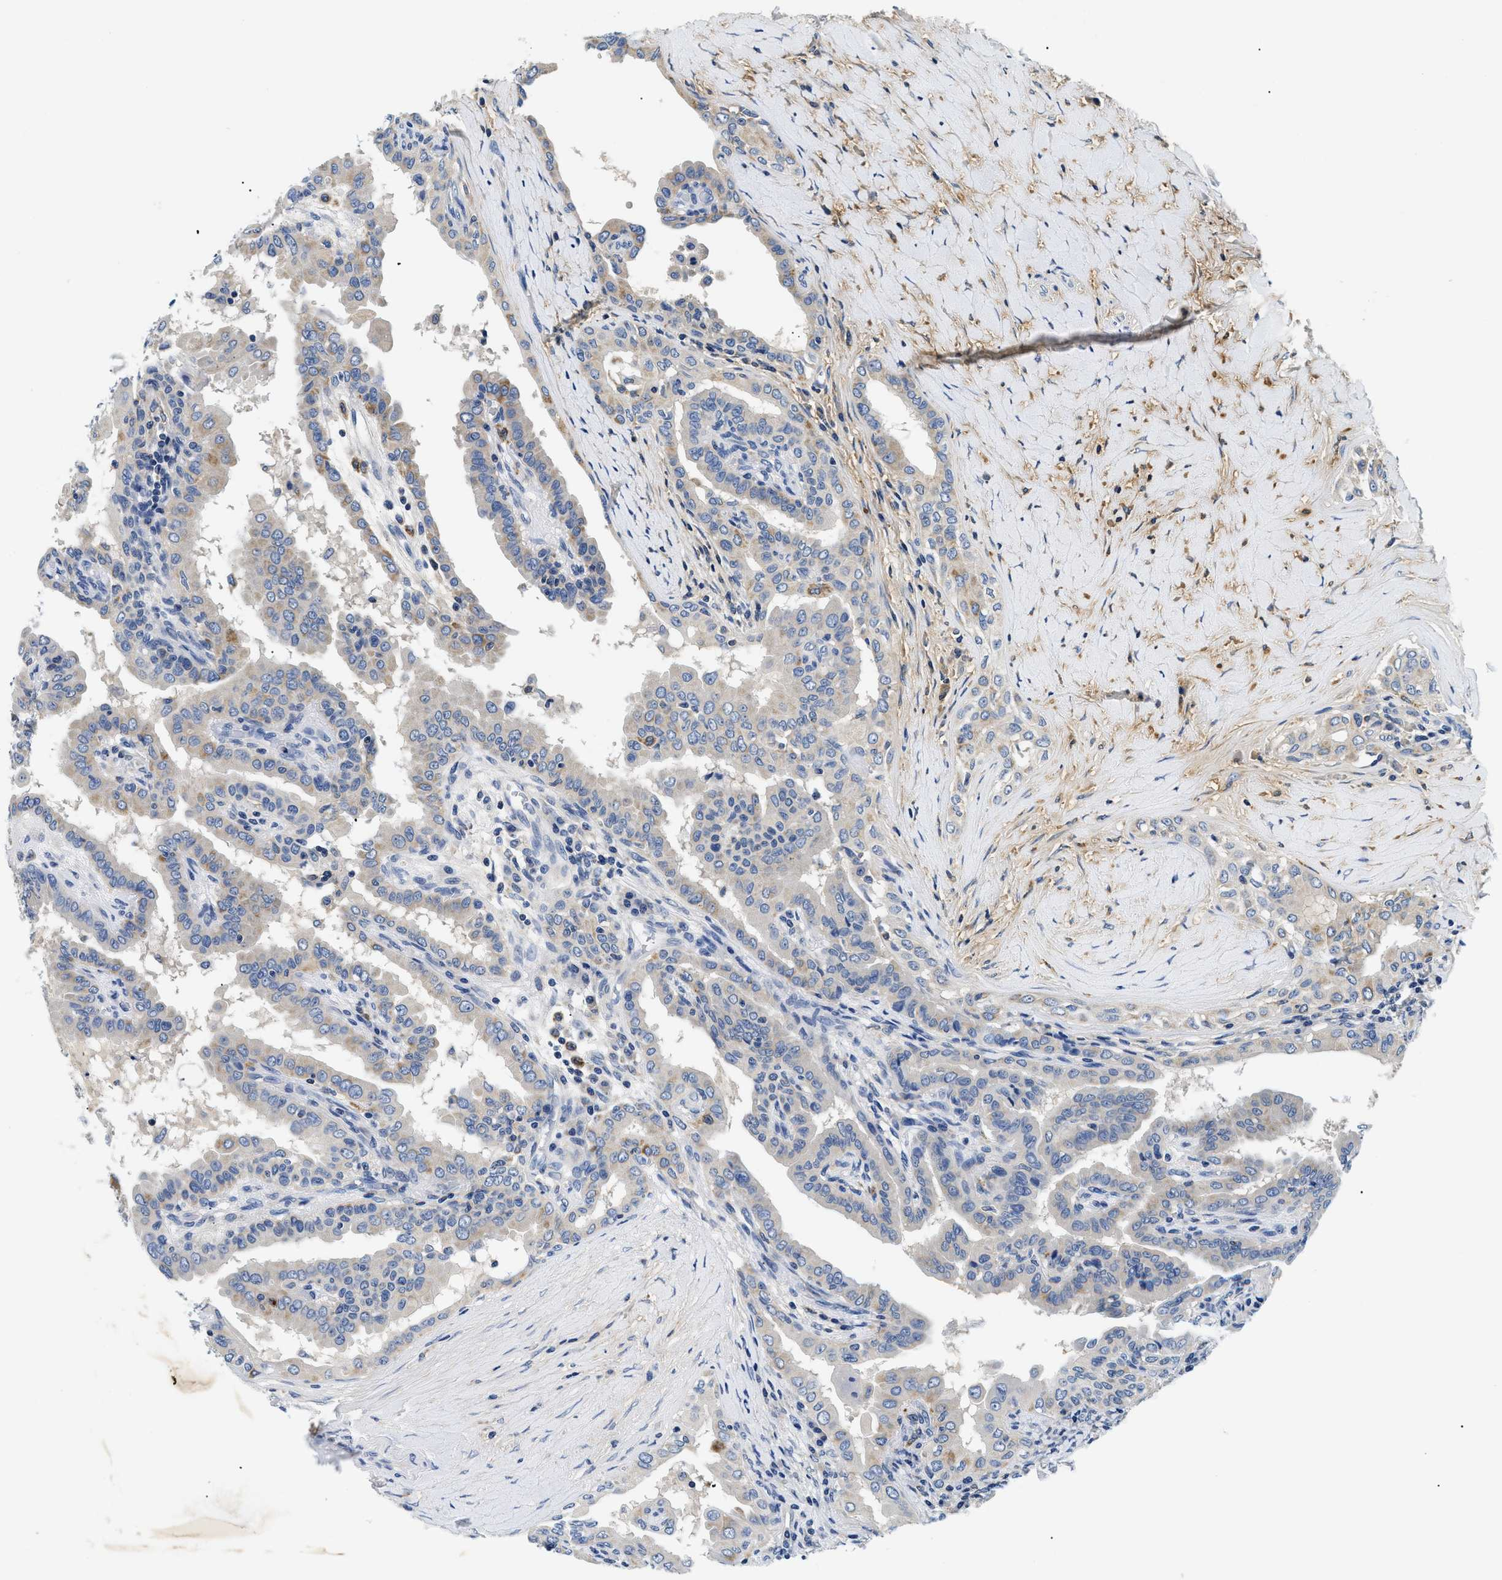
{"staining": {"intensity": "moderate", "quantity": "25%-75%", "location": "cytoplasmic/membranous"}, "tissue": "thyroid cancer", "cell_type": "Tumor cells", "image_type": "cancer", "snomed": [{"axis": "morphology", "description": "Papillary adenocarcinoma, NOS"}, {"axis": "topography", "description": "Thyroid gland"}], "caption": "Immunohistochemical staining of human thyroid cancer displays moderate cytoplasmic/membranous protein positivity in approximately 25%-75% of tumor cells. The protein is shown in brown color, while the nuclei are stained blue.", "gene": "MEA1", "patient": {"sex": "male", "age": 33}}